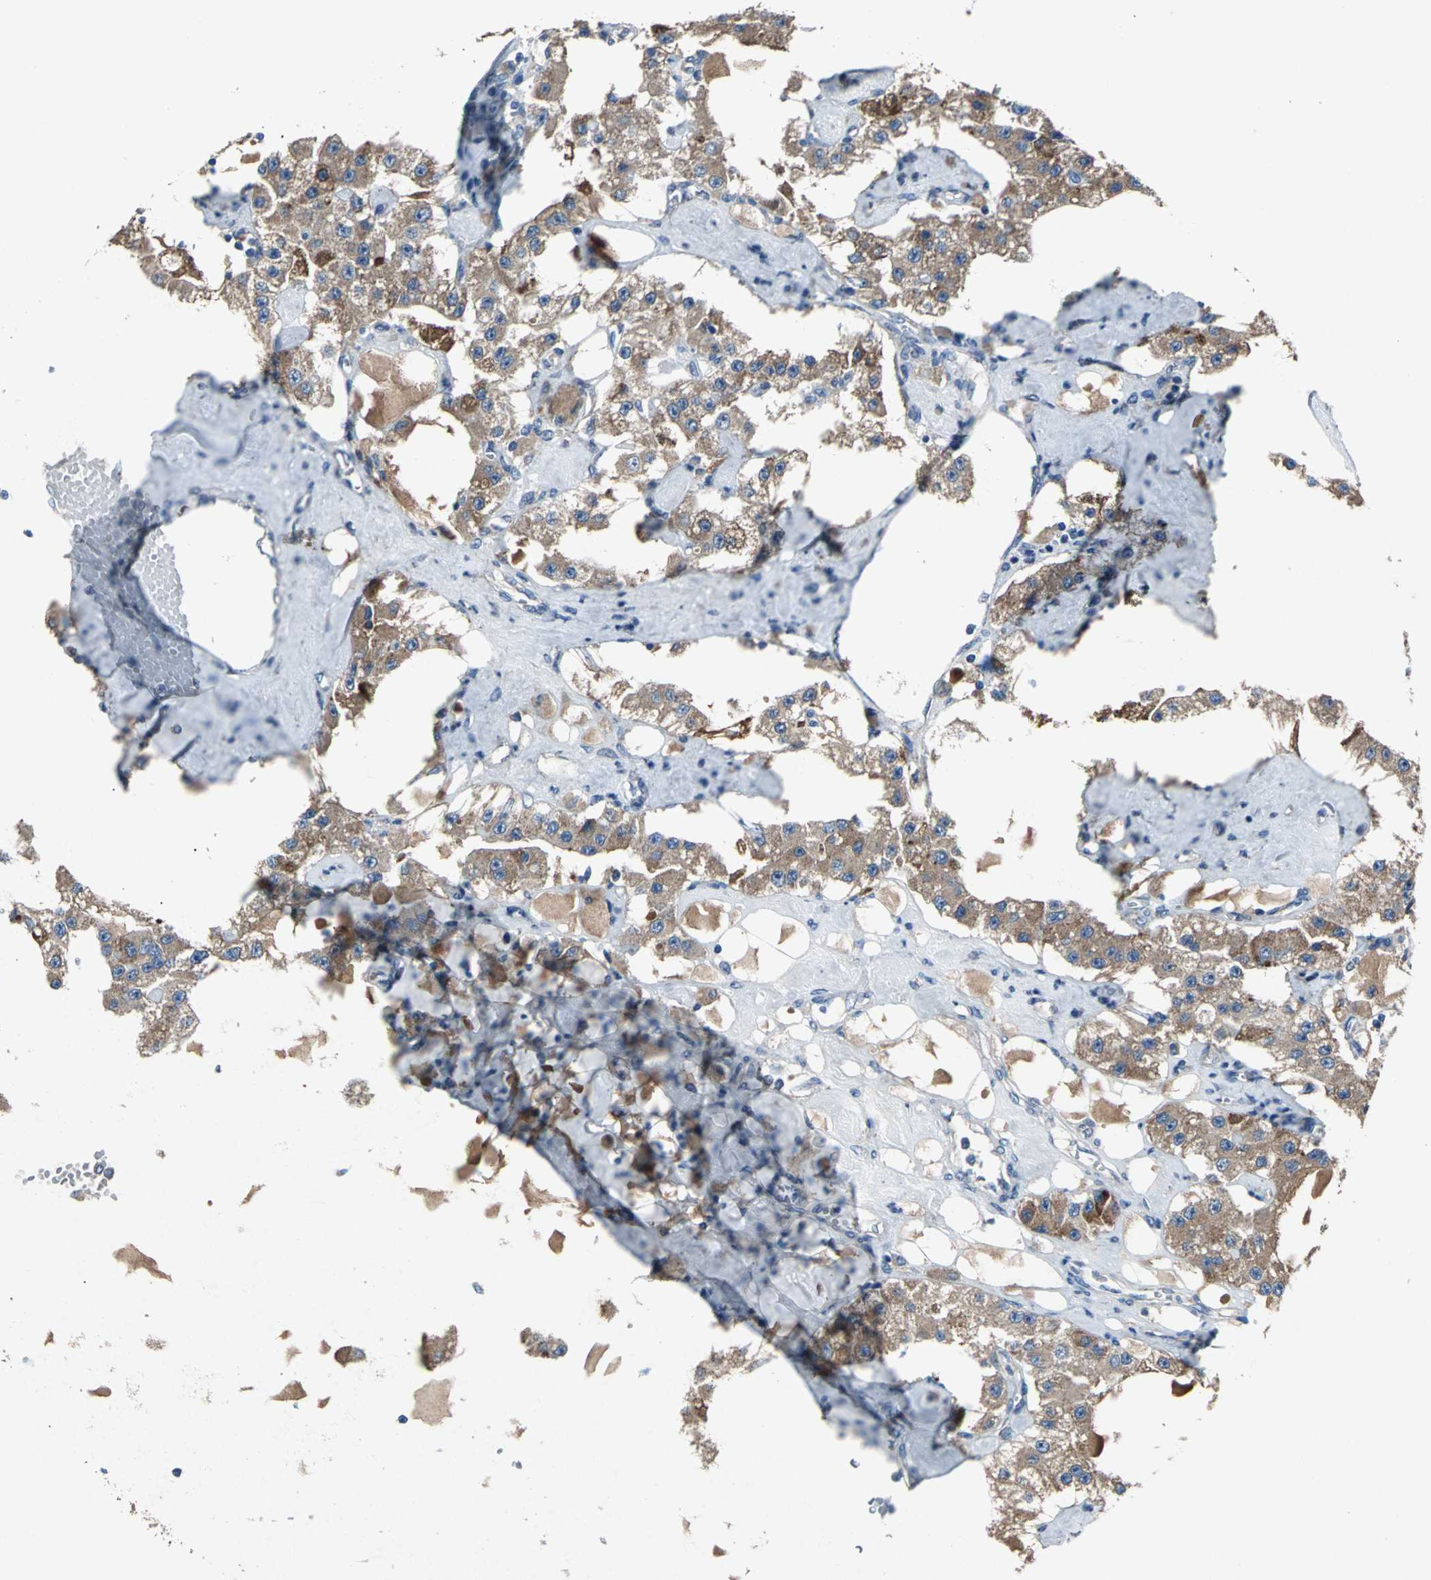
{"staining": {"intensity": "moderate", "quantity": ">75%", "location": "cytoplasmic/membranous"}, "tissue": "carcinoid", "cell_type": "Tumor cells", "image_type": "cancer", "snomed": [{"axis": "morphology", "description": "Carcinoid, malignant, NOS"}, {"axis": "topography", "description": "Pancreas"}], "caption": "Immunohistochemistry staining of carcinoid, which exhibits medium levels of moderate cytoplasmic/membranous staining in approximately >75% of tumor cells indicating moderate cytoplasmic/membranous protein positivity. The staining was performed using DAB (brown) for protein detection and nuclei were counterstained in hematoxylin (blue).", "gene": "HEPH", "patient": {"sex": "male", "age": 41}}